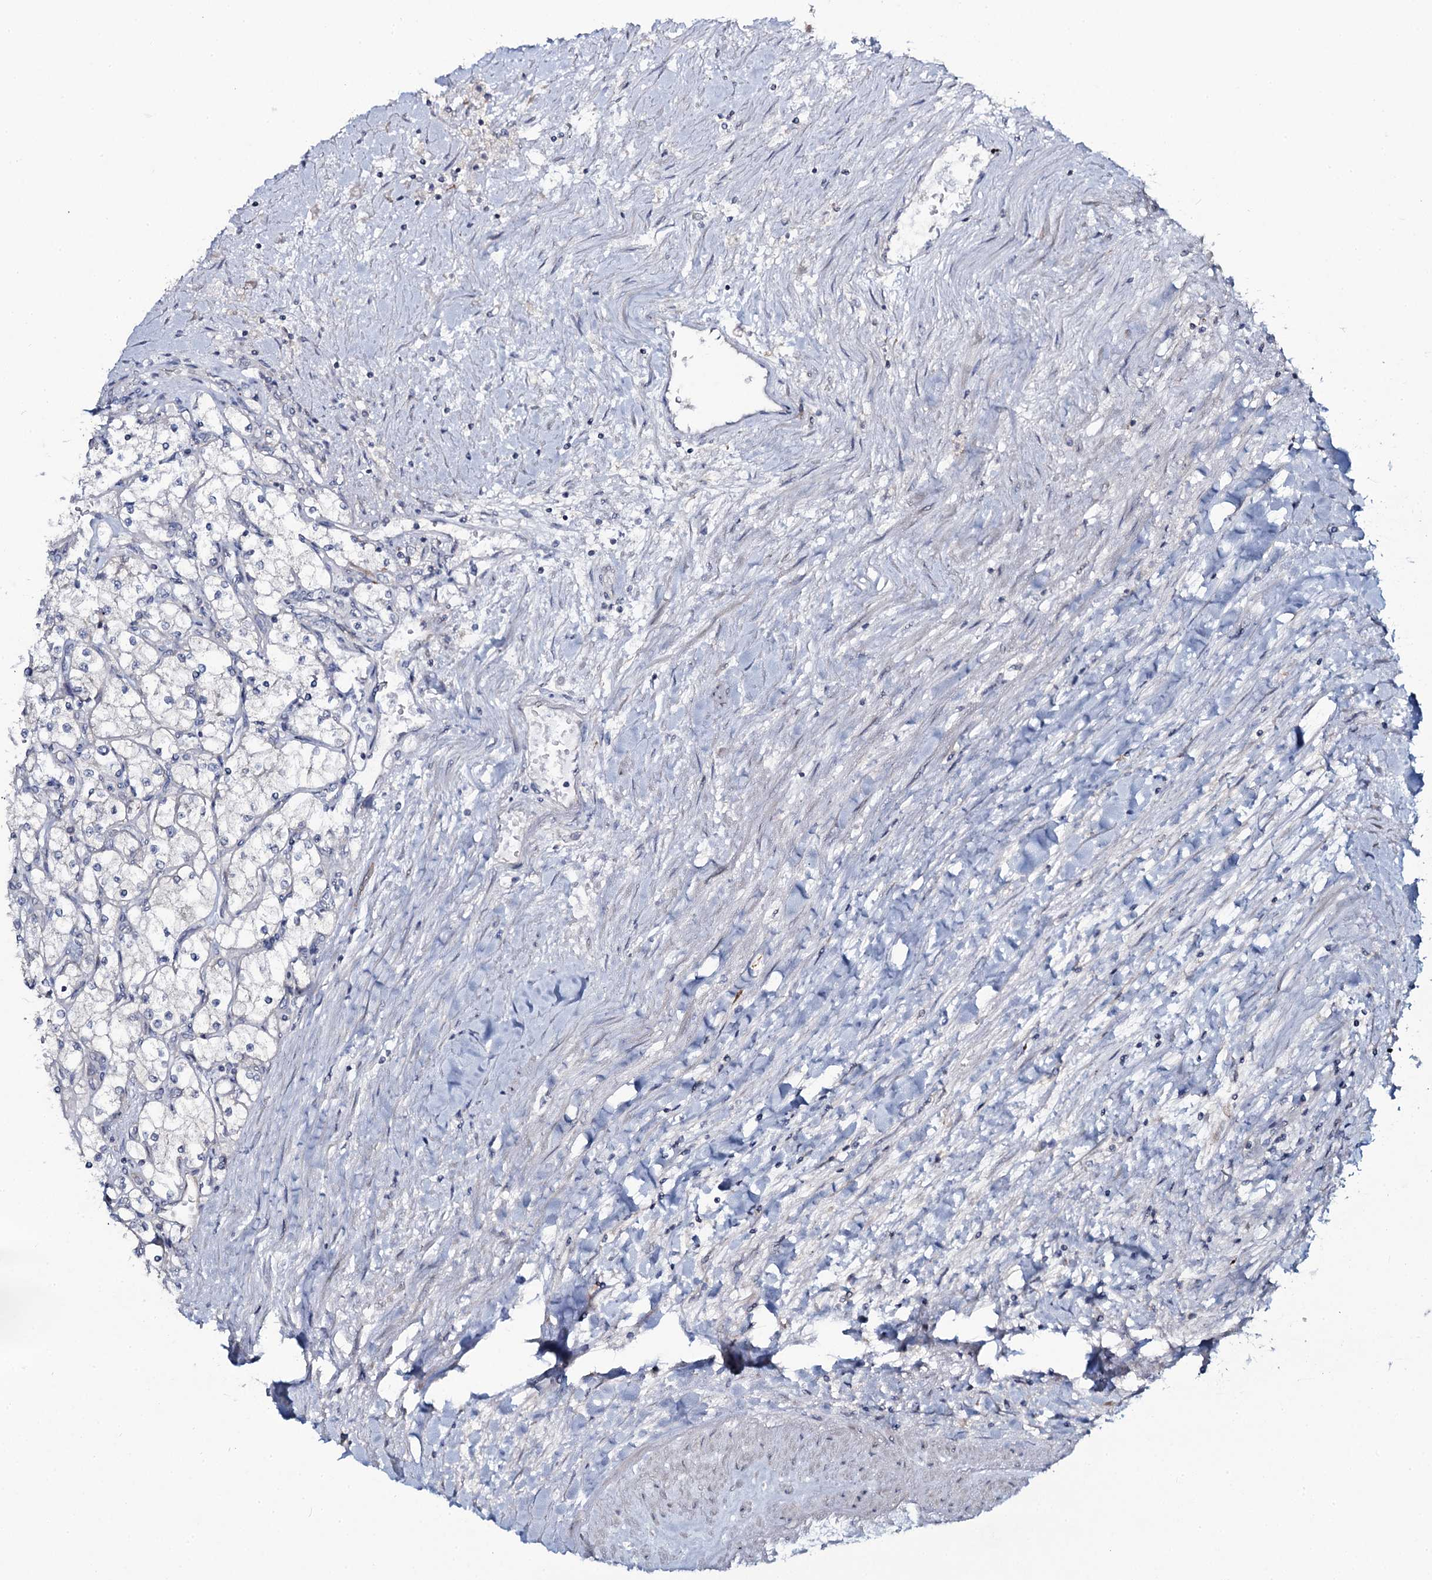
{"staining": {"intensity": "negative", "quantity": "none", "location": "none"}, "tissue": "renal cancer", "cell_type": "Tumor cells", "image_type": "cancer", "snomed": [{"axis": "morphology", "description": "Adenocarcinoma, NOS"}, {"axis": "topography", "description": "Kidney"}], "caption": "The immunohistochemistry micrograph has no significant staining in tumor cells of renal adenocarcinoma tissue.", "gene": "SNAP23", "patient": {"sex": "male", "age": 80}}